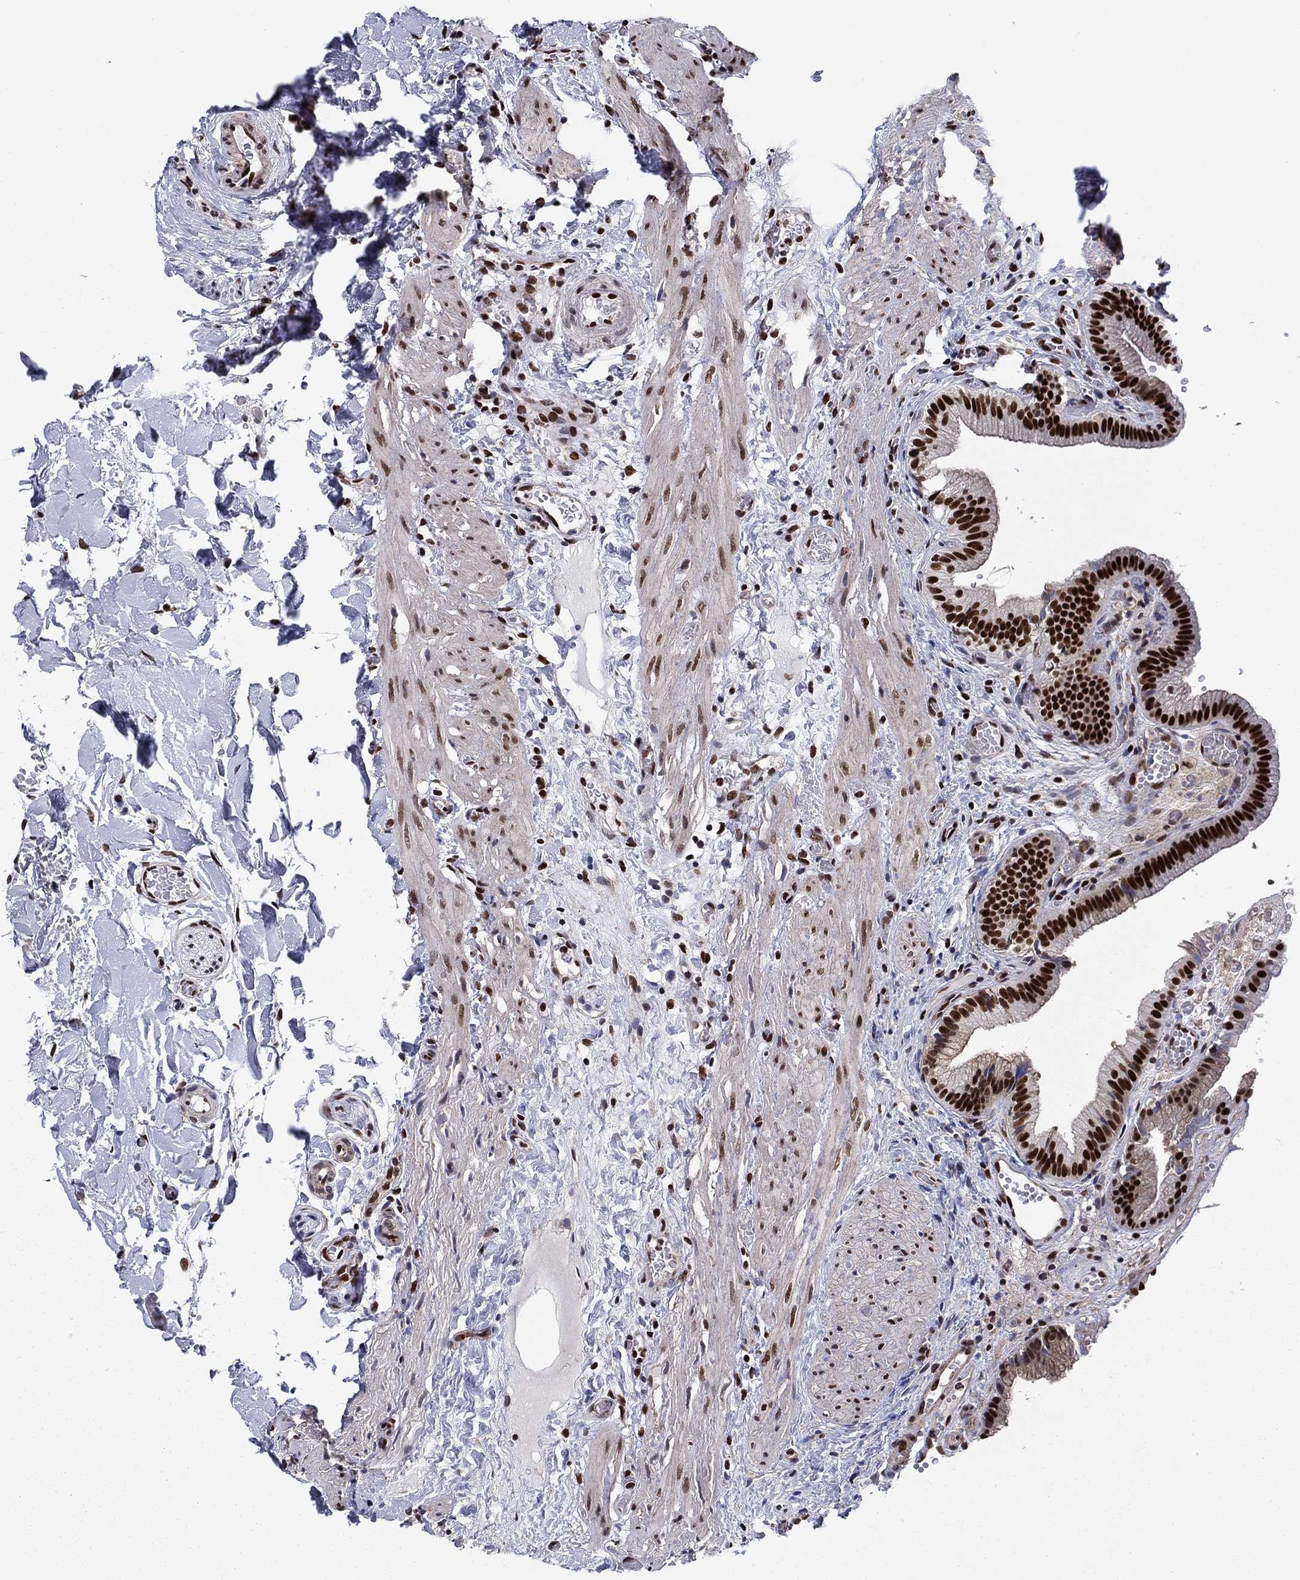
{"staining": {"intensity": "strong", "quantity": ">75%", "location": "nuclear"}, "tissue": "gallbladder", "cell_type": "Glandular cells", "image_type": "normal", "snomed": [{"axis": "morphology", "description": "Normal tissue, NOS"}, {"axis": "topography", "description": "Gallbladder"}], "caption": "Immunohistochemistry (IHC) of unremarkable gallbladder displays high levels of strong nuclear staining in approximately >75% of glandular cells.", "gene": "RPRD1B", "patient": {"sex": "female", "age": 24}}